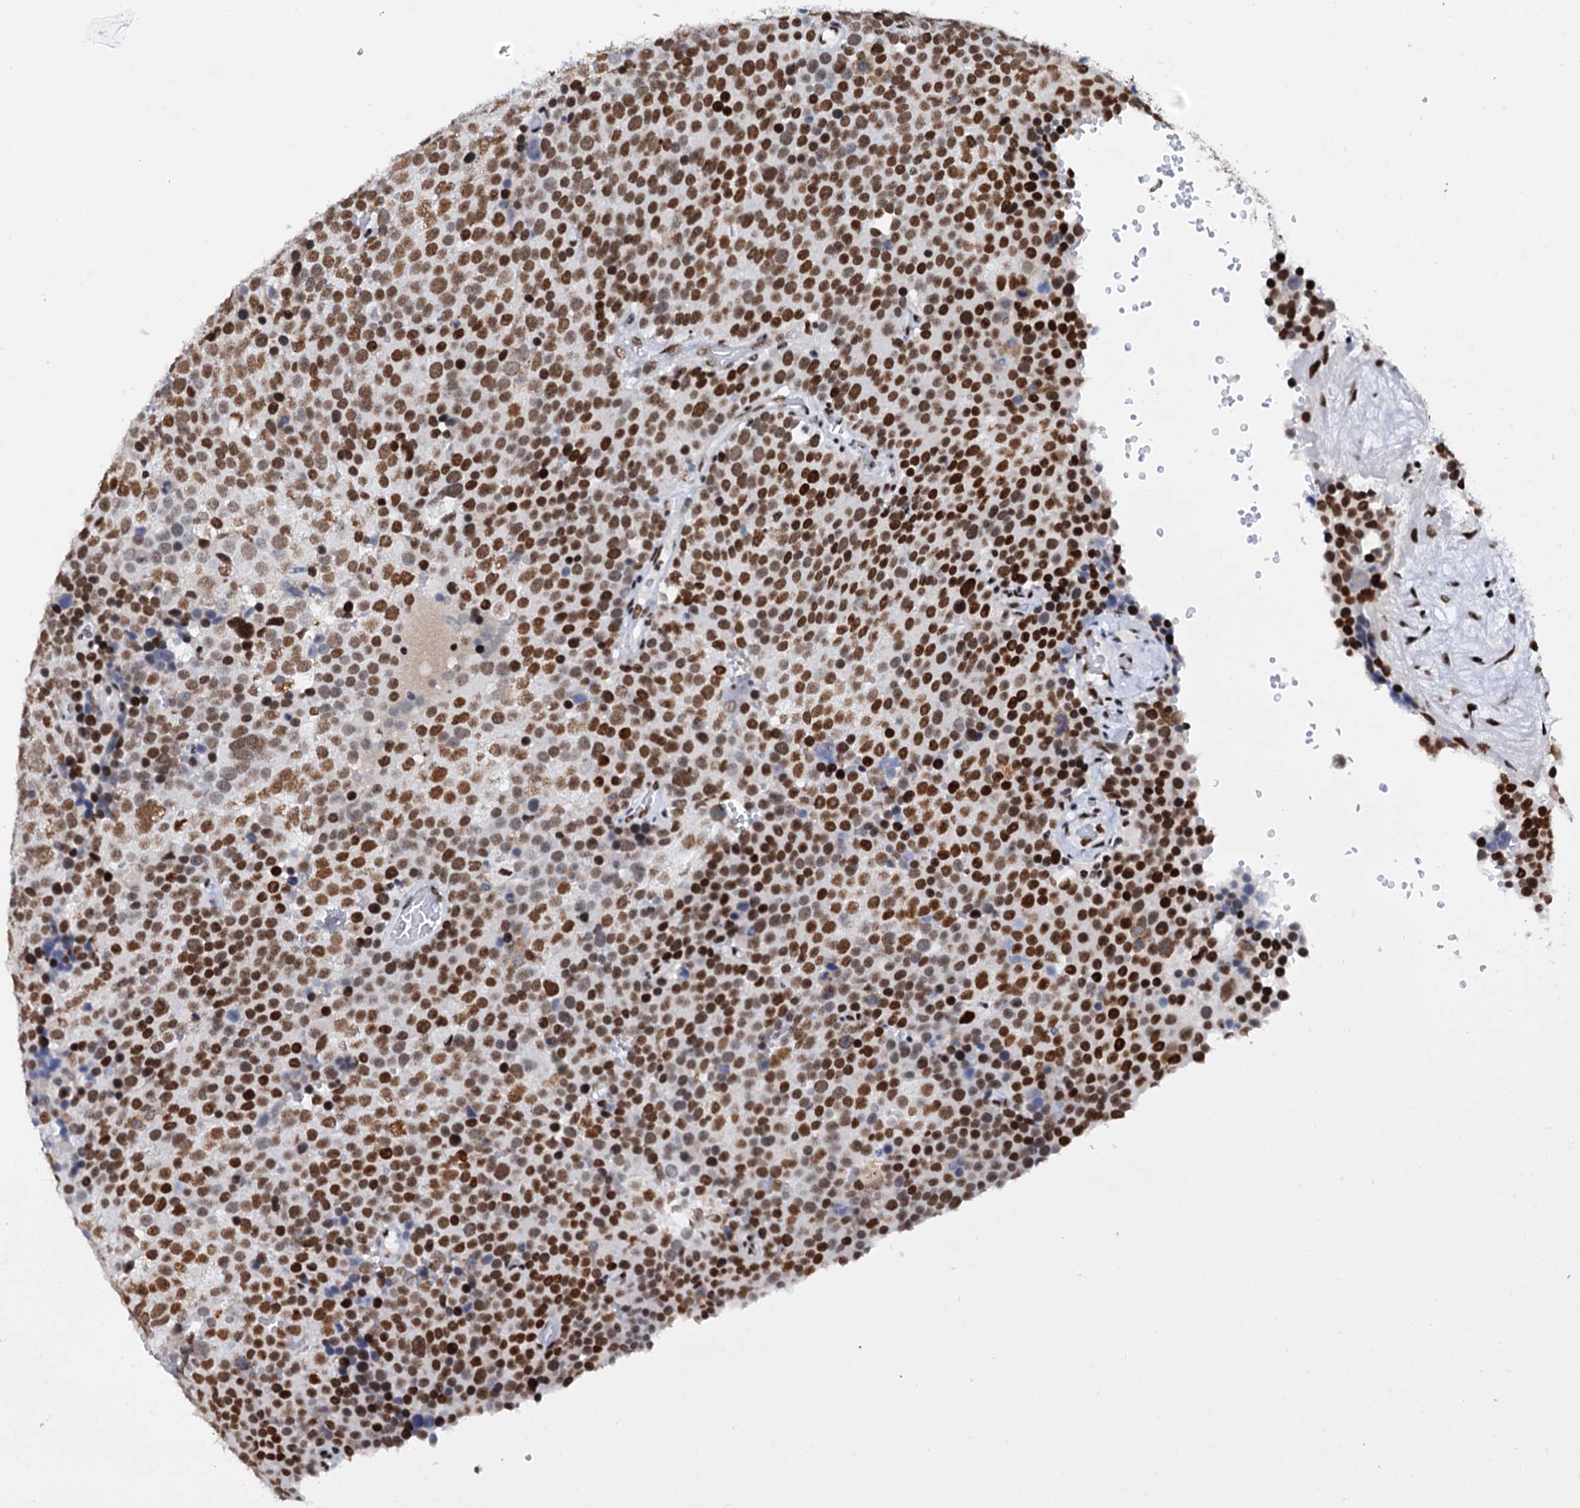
{"staining": {"intensity": "strong", "quantity": ">75%", "location": "nuclear"}, "tissue": "testis cancer", "cell_type": "Tumor cells", "image_type": "cancer", "snomed": [{"axis": "morphology", "description": "Seminoma, NOS"}, {"axis": "topography", "description": "Testis"}], "caption": "This photomicrograph shows immunohistochemistry staining of human testis cancer, with high strong nuclear staining in approximately >75% of tumor cells.", "gene": "SLTM", "patient": {"sex": "male", "age": 71}}